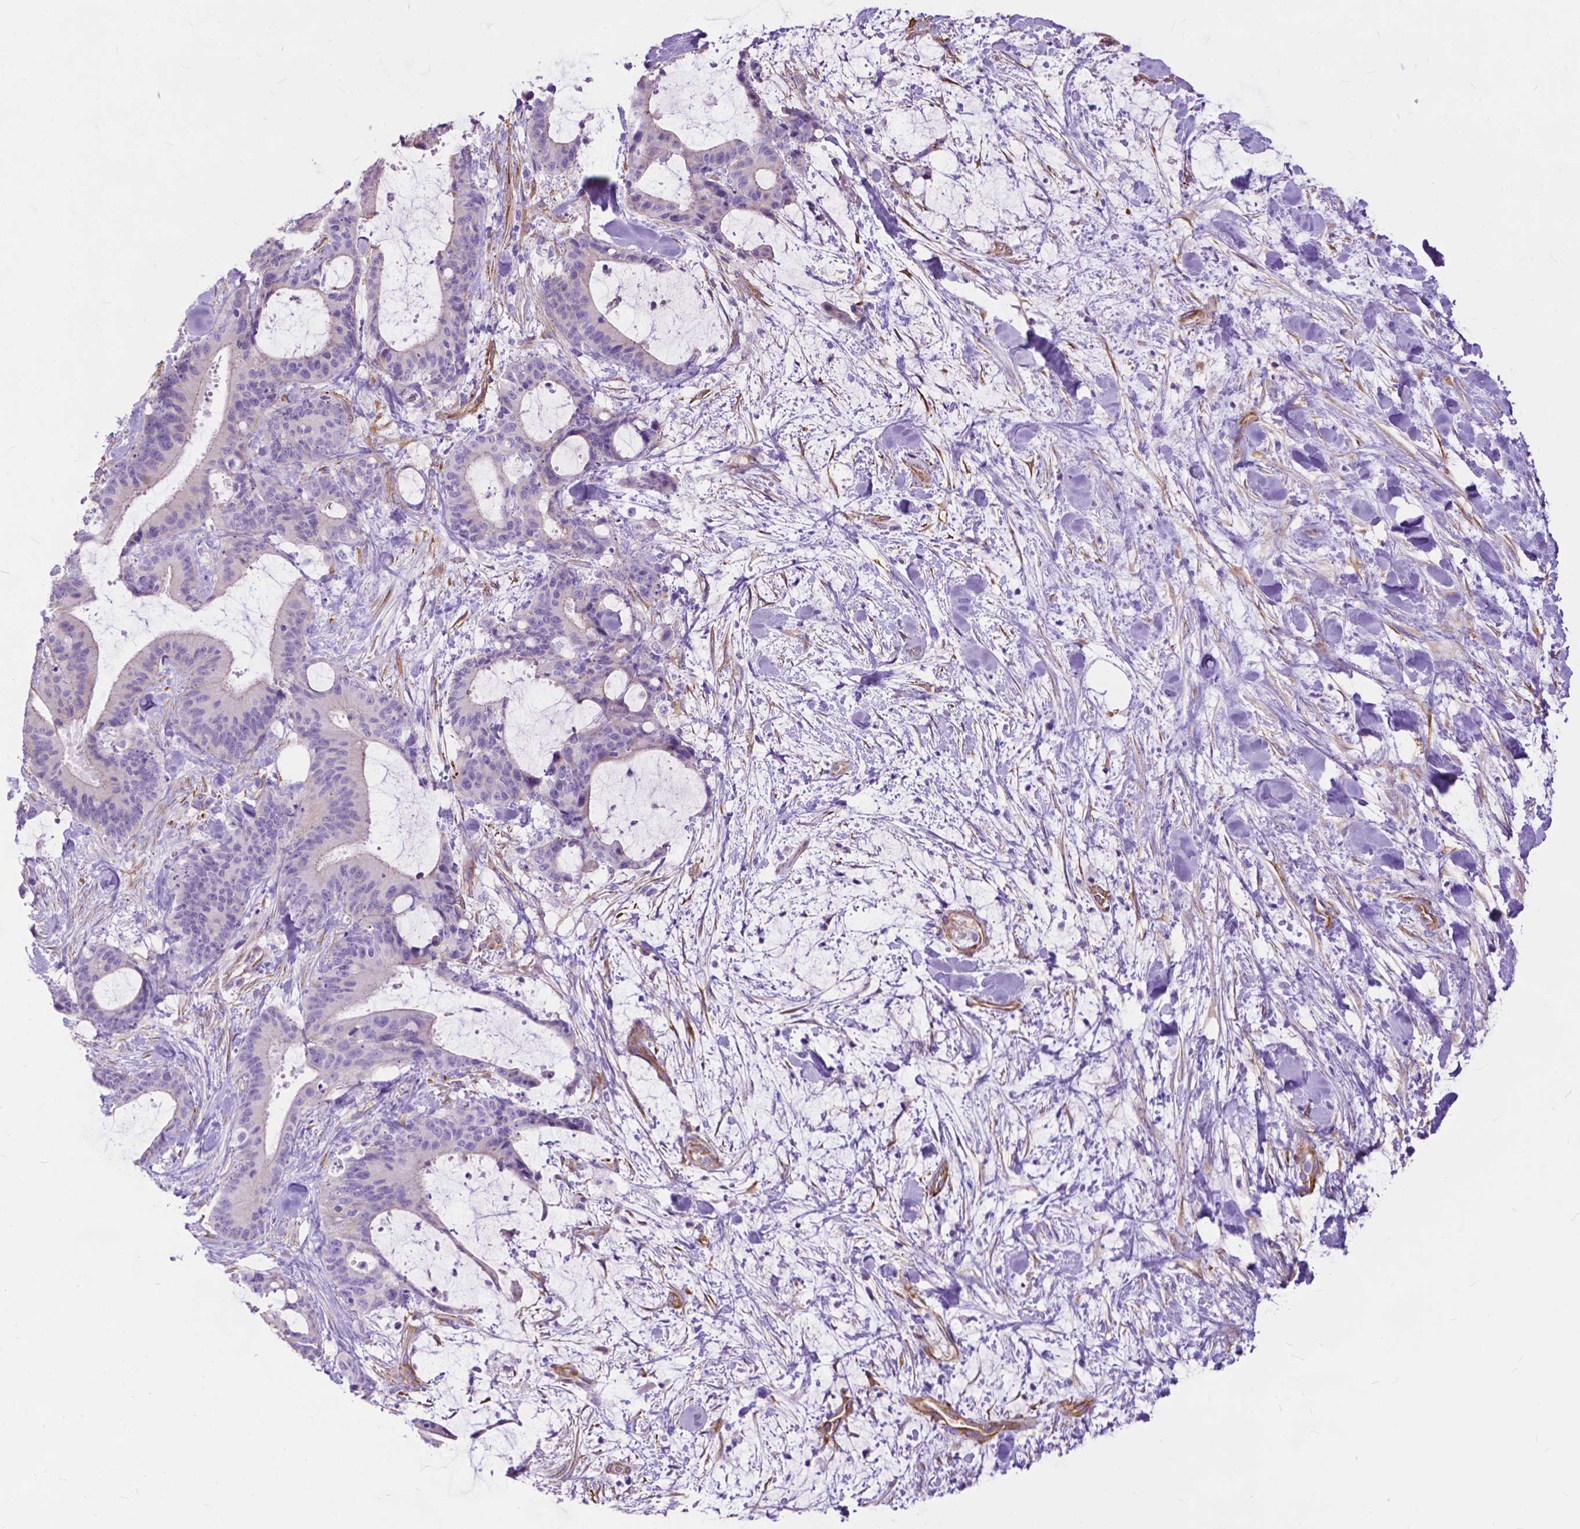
{"staining": {"intensity": "negative", "quantity": "none", "location": "none"}, "tissue": "liver cancer", "cell_type": "Tumor cells", "image_type": "cancer", "snomed": [{"axis": "morphology", "description": "Cholangiocarcinoma"}, {"axis": "topography", "description": "Liver"}], "caption": "This is an immunohistochemistry image of liver cholangiocarcinoma. There is no positivity in tumor cells.", "gene": "PCDHA12", "patient": {"sex": "female", "age": 73}}